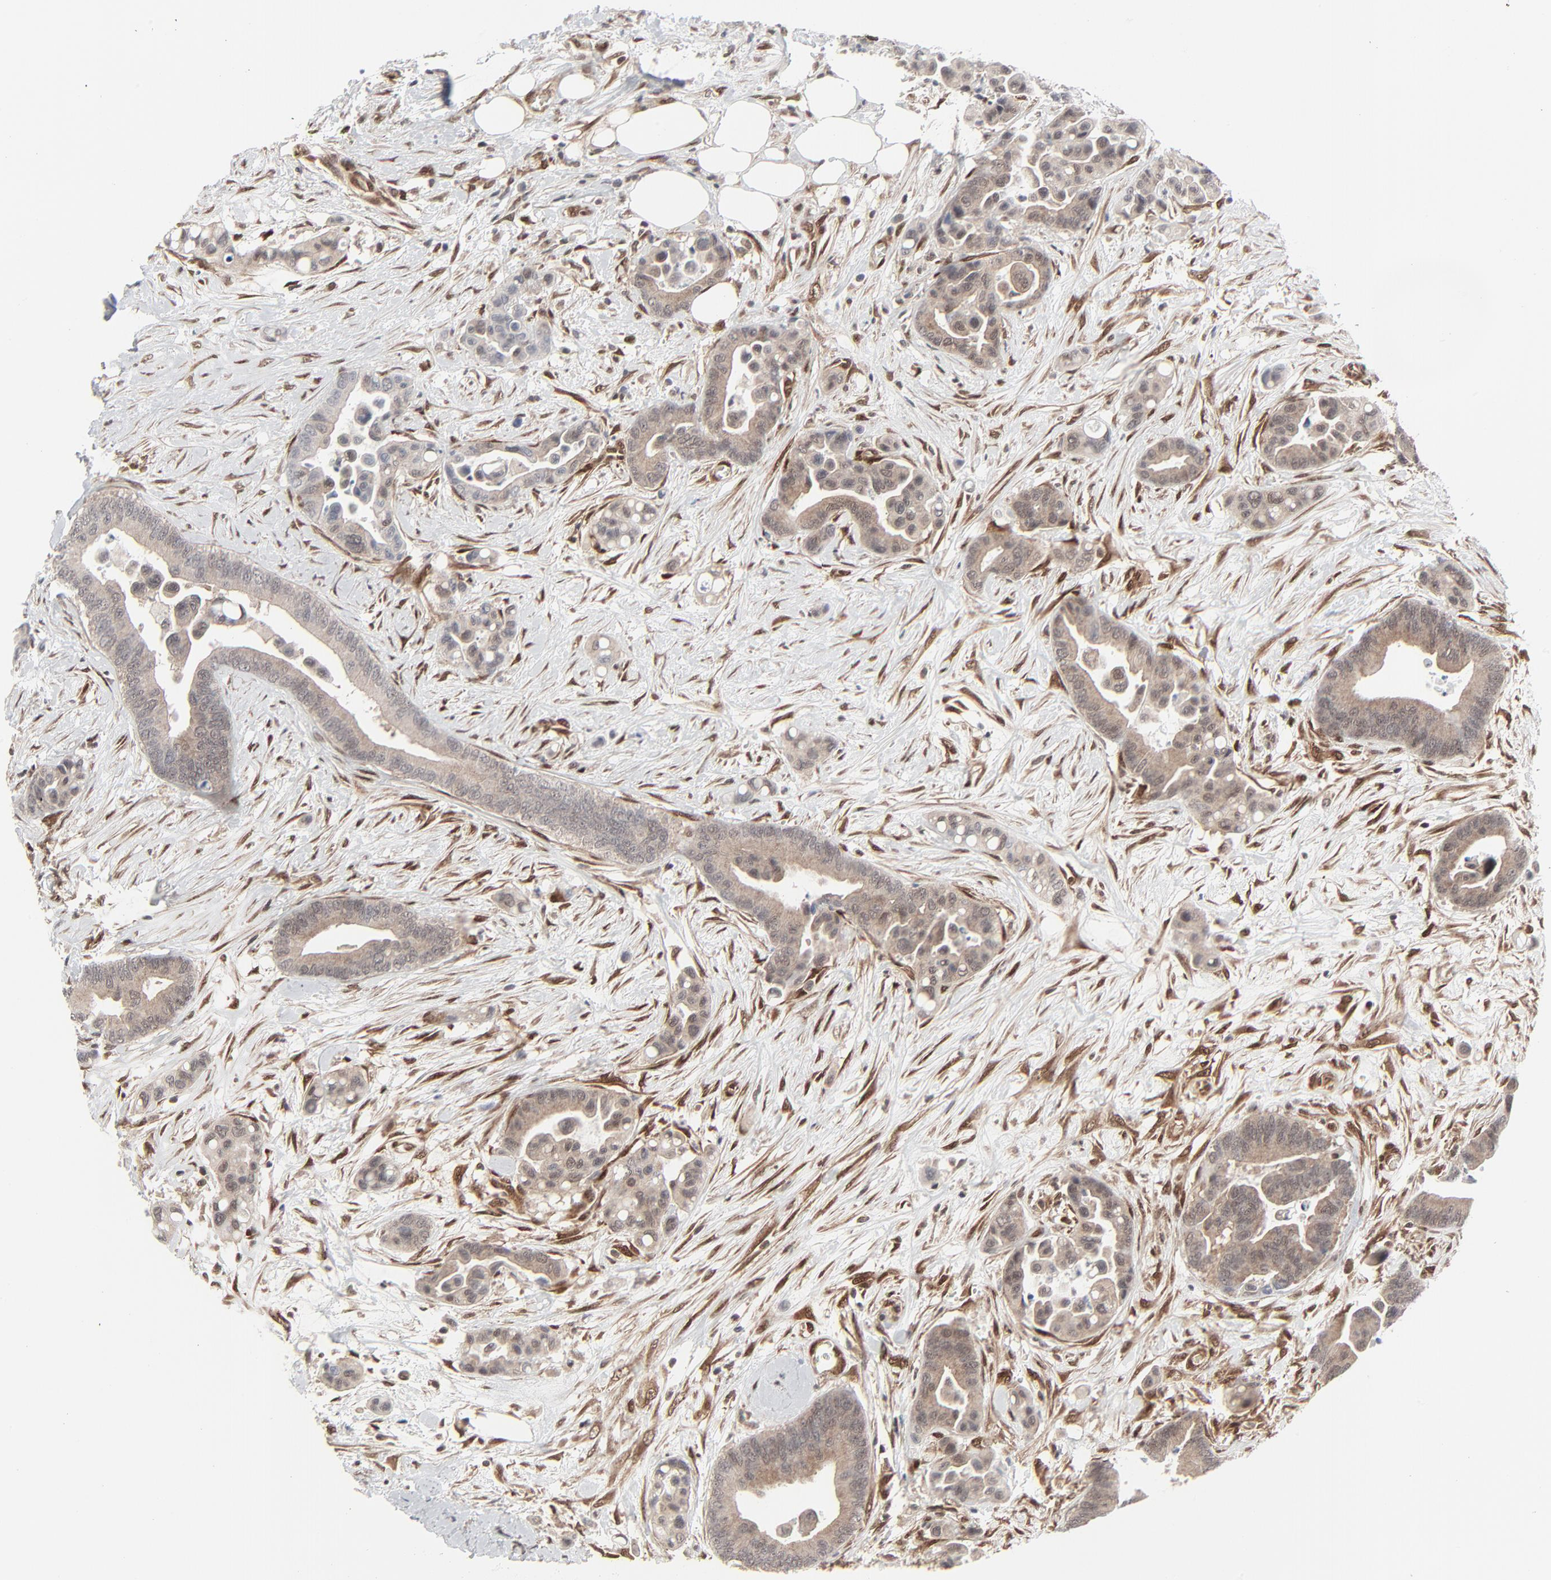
{"staining": {"intensity": "weak", "quantity": ">75%", "location": "cytoplasmic/membranous"}, "tissue": "colorectal cancer", "cell_type": "Tumor cells", "image_type": "cancer", "snomed": [{"axis": "morphology", "description": "Adenocarcinoma, NOS"}, {"axis": "topography", "description": "Colon"}], "caption": "Protein staining of colorectal adenocarcinoma tissue shows weak cytoplasmic/membranous positivity in about >75% of tumor cells. The staining is performed using DAB brown chromogen to label protein expression. The nuclei are counter-stained blue using hematoxylin.", "gene": "AKT1", "patient": {"sex": "male", "age": 82}}